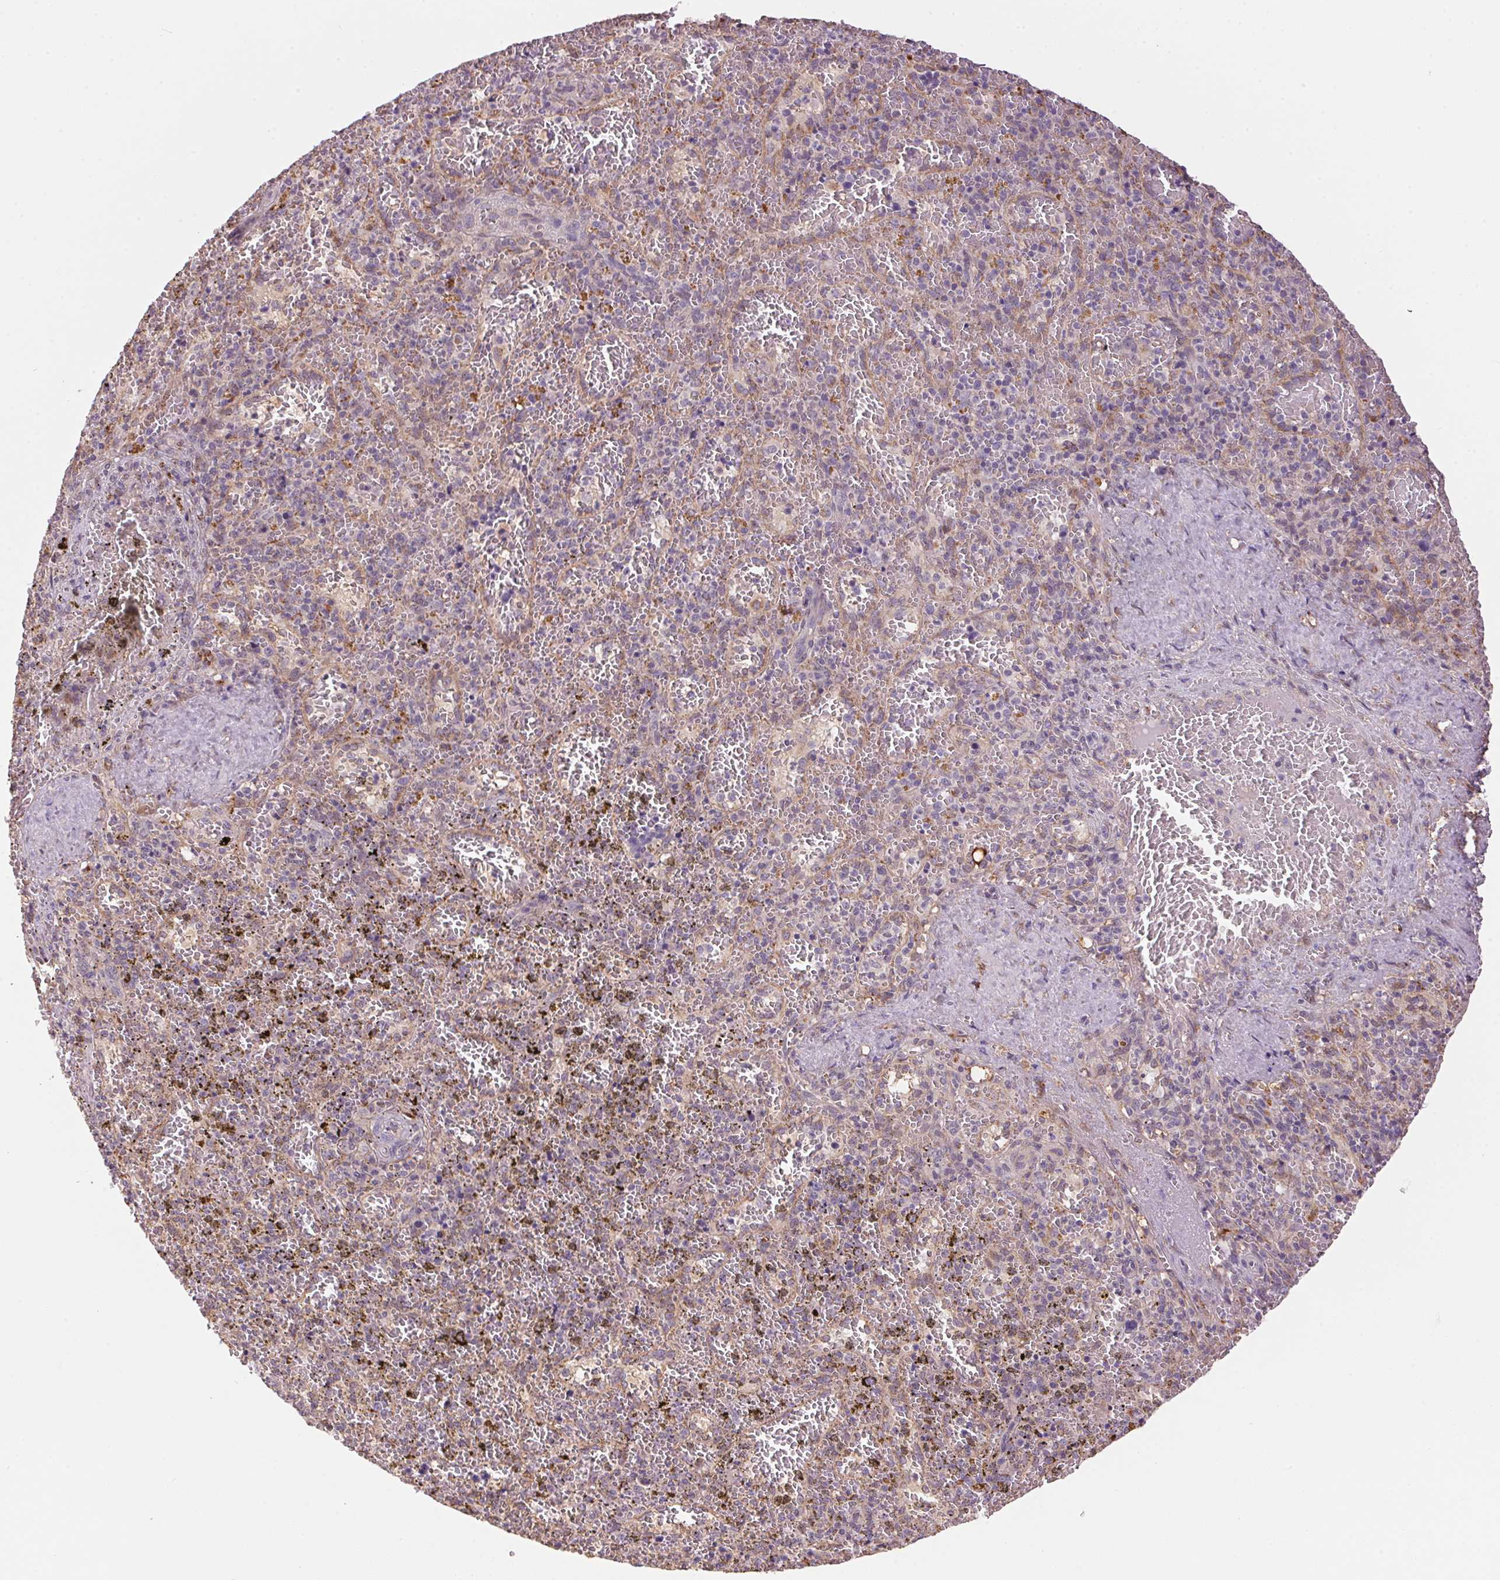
{"staining": {"intensity": "weak", "quantity": "<25%", "location": "cytoplasmic/membranous"}, "tissue": "spleen", "cell_type": "Cells in red pulp", "image_type": "normal", "snomed": [{"axis": "morphology", "description": "Normal tissue, NOS"}, {"axis": "topography", "description": "Spleen"}], "caption": "High power microscopy histopathology image of an immunohistochemistry (IHC) photomicrograph of normal spleen, revealing no significant positivity in cells in red pulp.", "gene": "ADH5", "patient": {"sex": "female", "age": 50}}